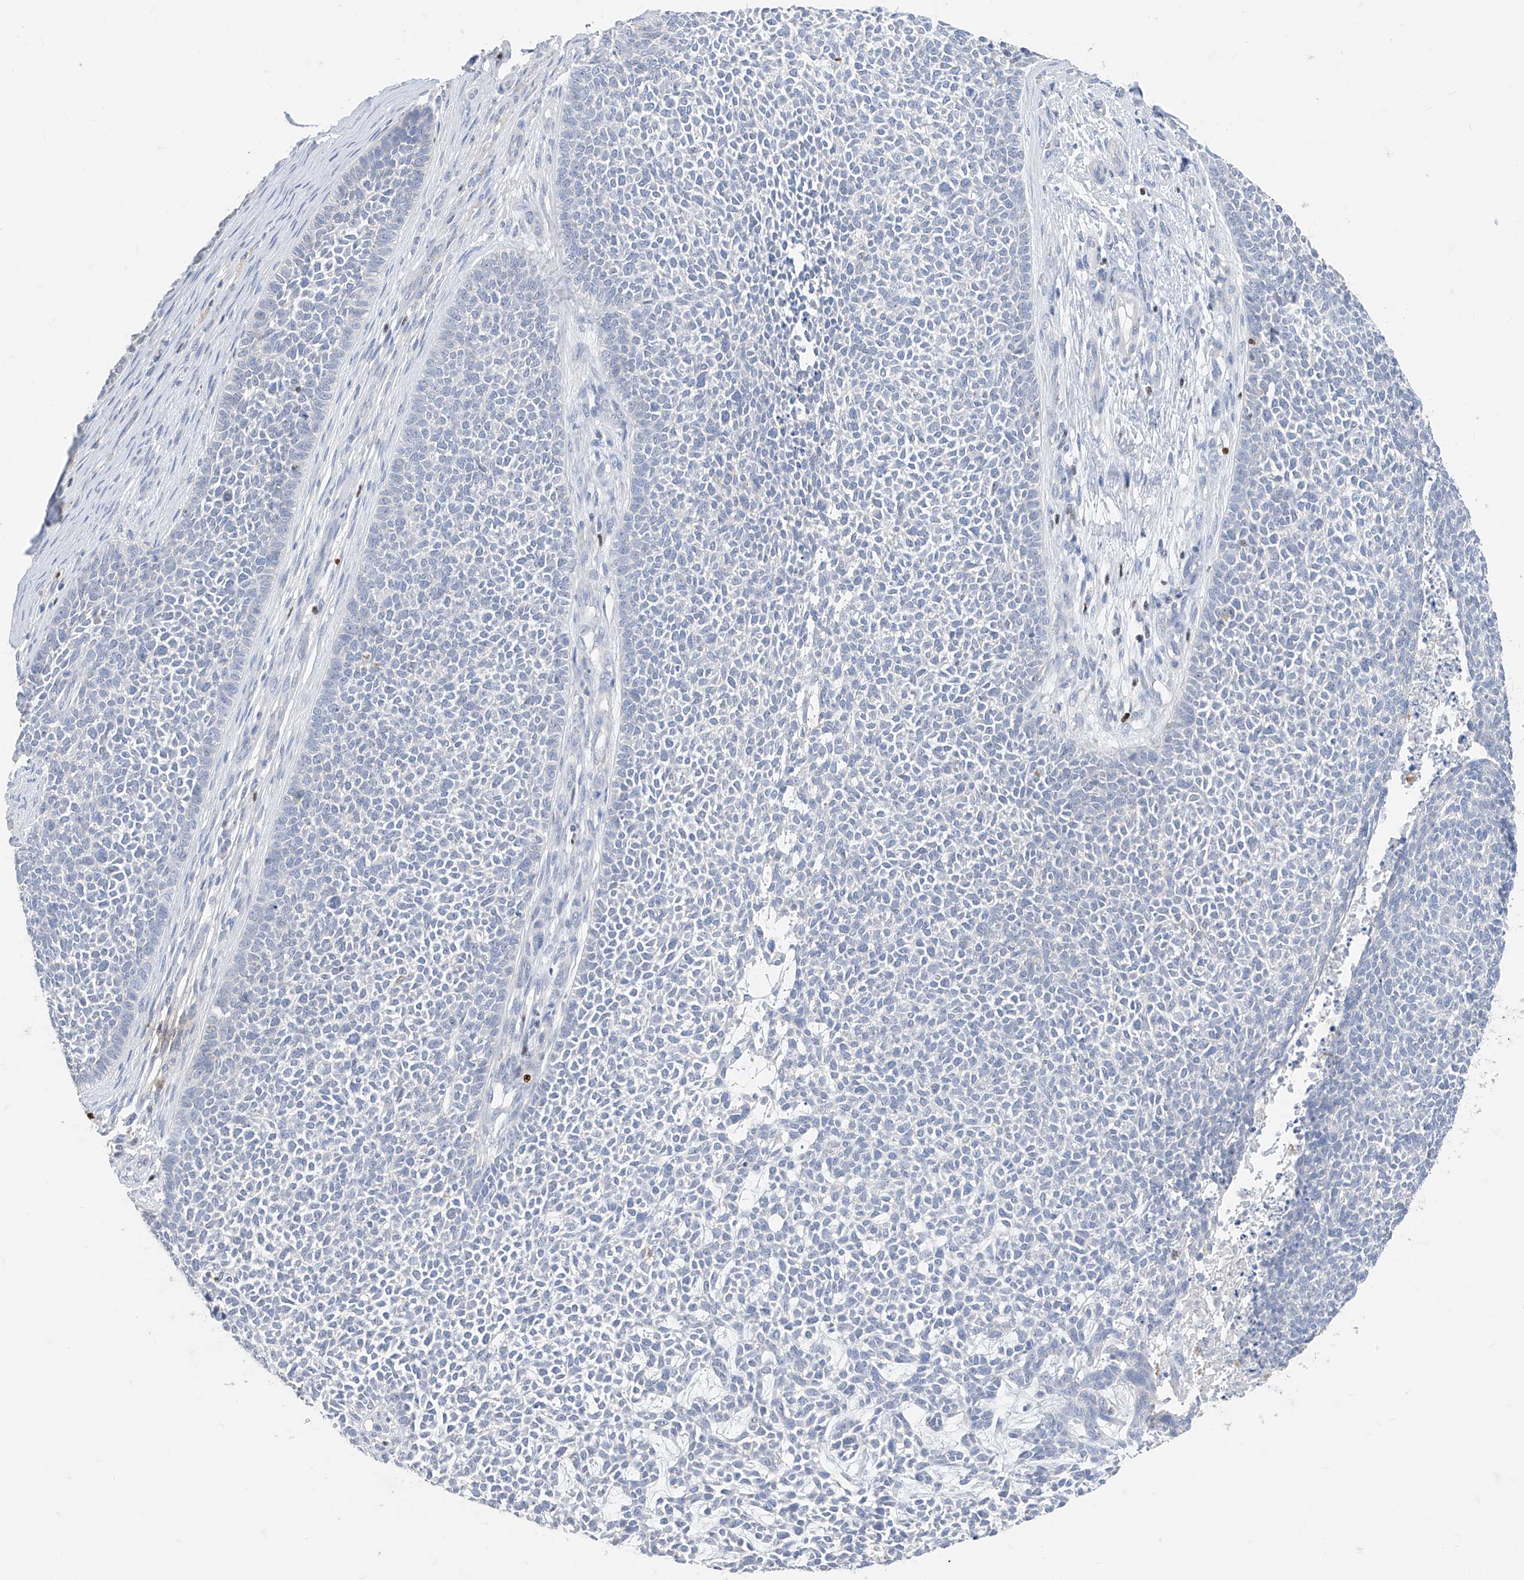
{"staining": {"intensity": "negative", "quantity": "none", "location": "none"}, "tissue": "skin cancer", "cell_type": "Tumor cells", "image_type": "cancer", "snomed": [{"axis": "morphology", "description": "Basal cell carcinoma"}, {"axis": "topography", "description": "Skin"}], "caption": "Tumor cells are negative for brown protein staining in skin basal cell carcinoma.", "gene": "TBX21", "patient": {"sex": "female", "age": 84}}